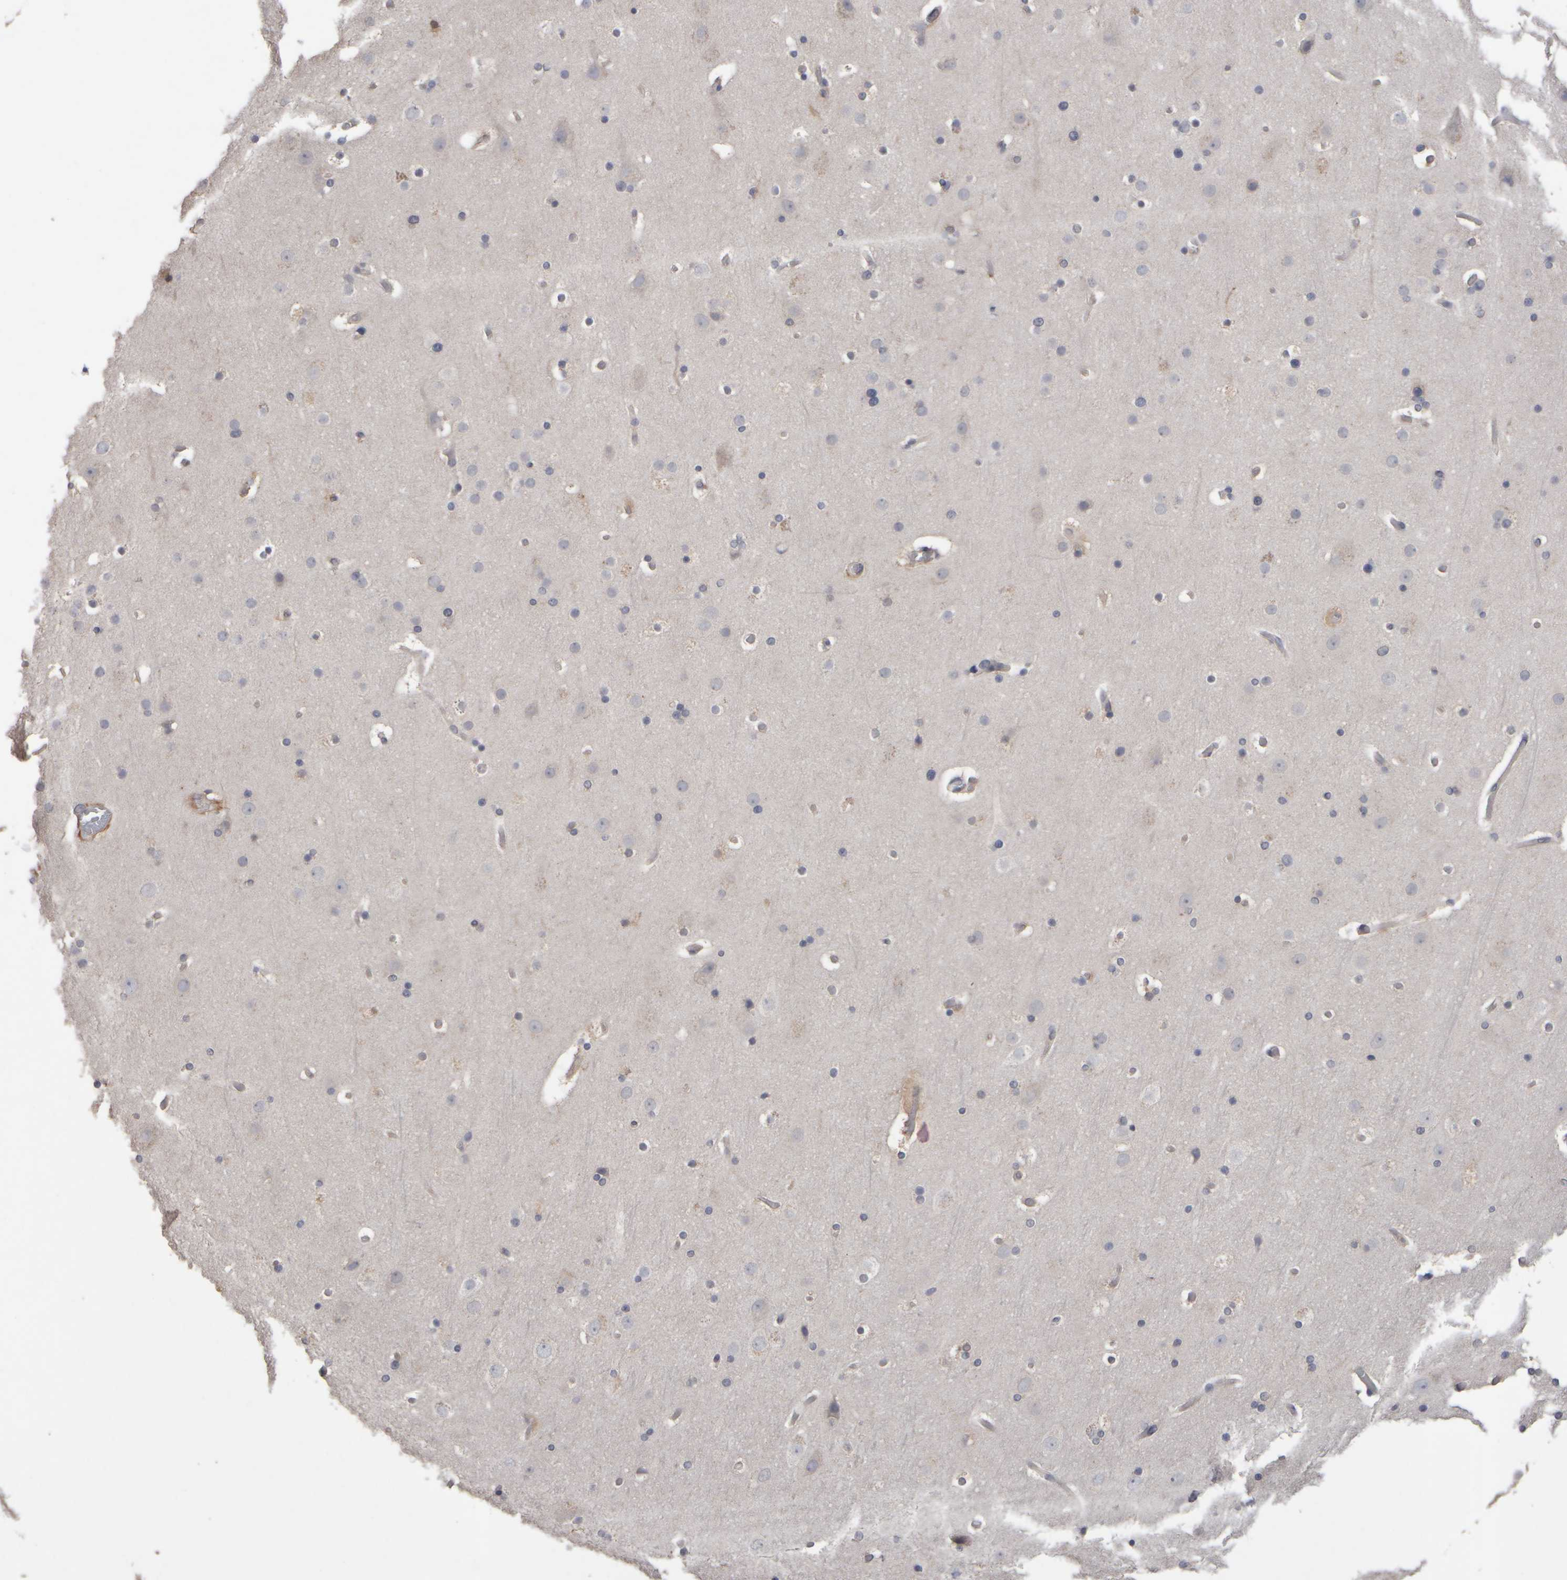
{"staining": {"intensity": "weak", "quantity": "25%-75%", "location": "cytoplasmic/membranous"}, "tissue": "cerebral cortex", "cell_type": "Endothelial cells", "image_type": "normal", "snomed": [{"axis": "morphology", "description": "Normal tissue, NOS"}, {"axis": "topography", "description": "Cerebral cortex"}], "caption": "A brown stain highlights weak cytoplasmic/membranous staining of a protein in endothelial cells of benign cerebral cortex. (DAB (3,3'-diaminobenzidine) = brown stain, brightfield microscopy at high magnification).", "gene": "EPHX2", "patient": {"sex": "male", "age": 57}}